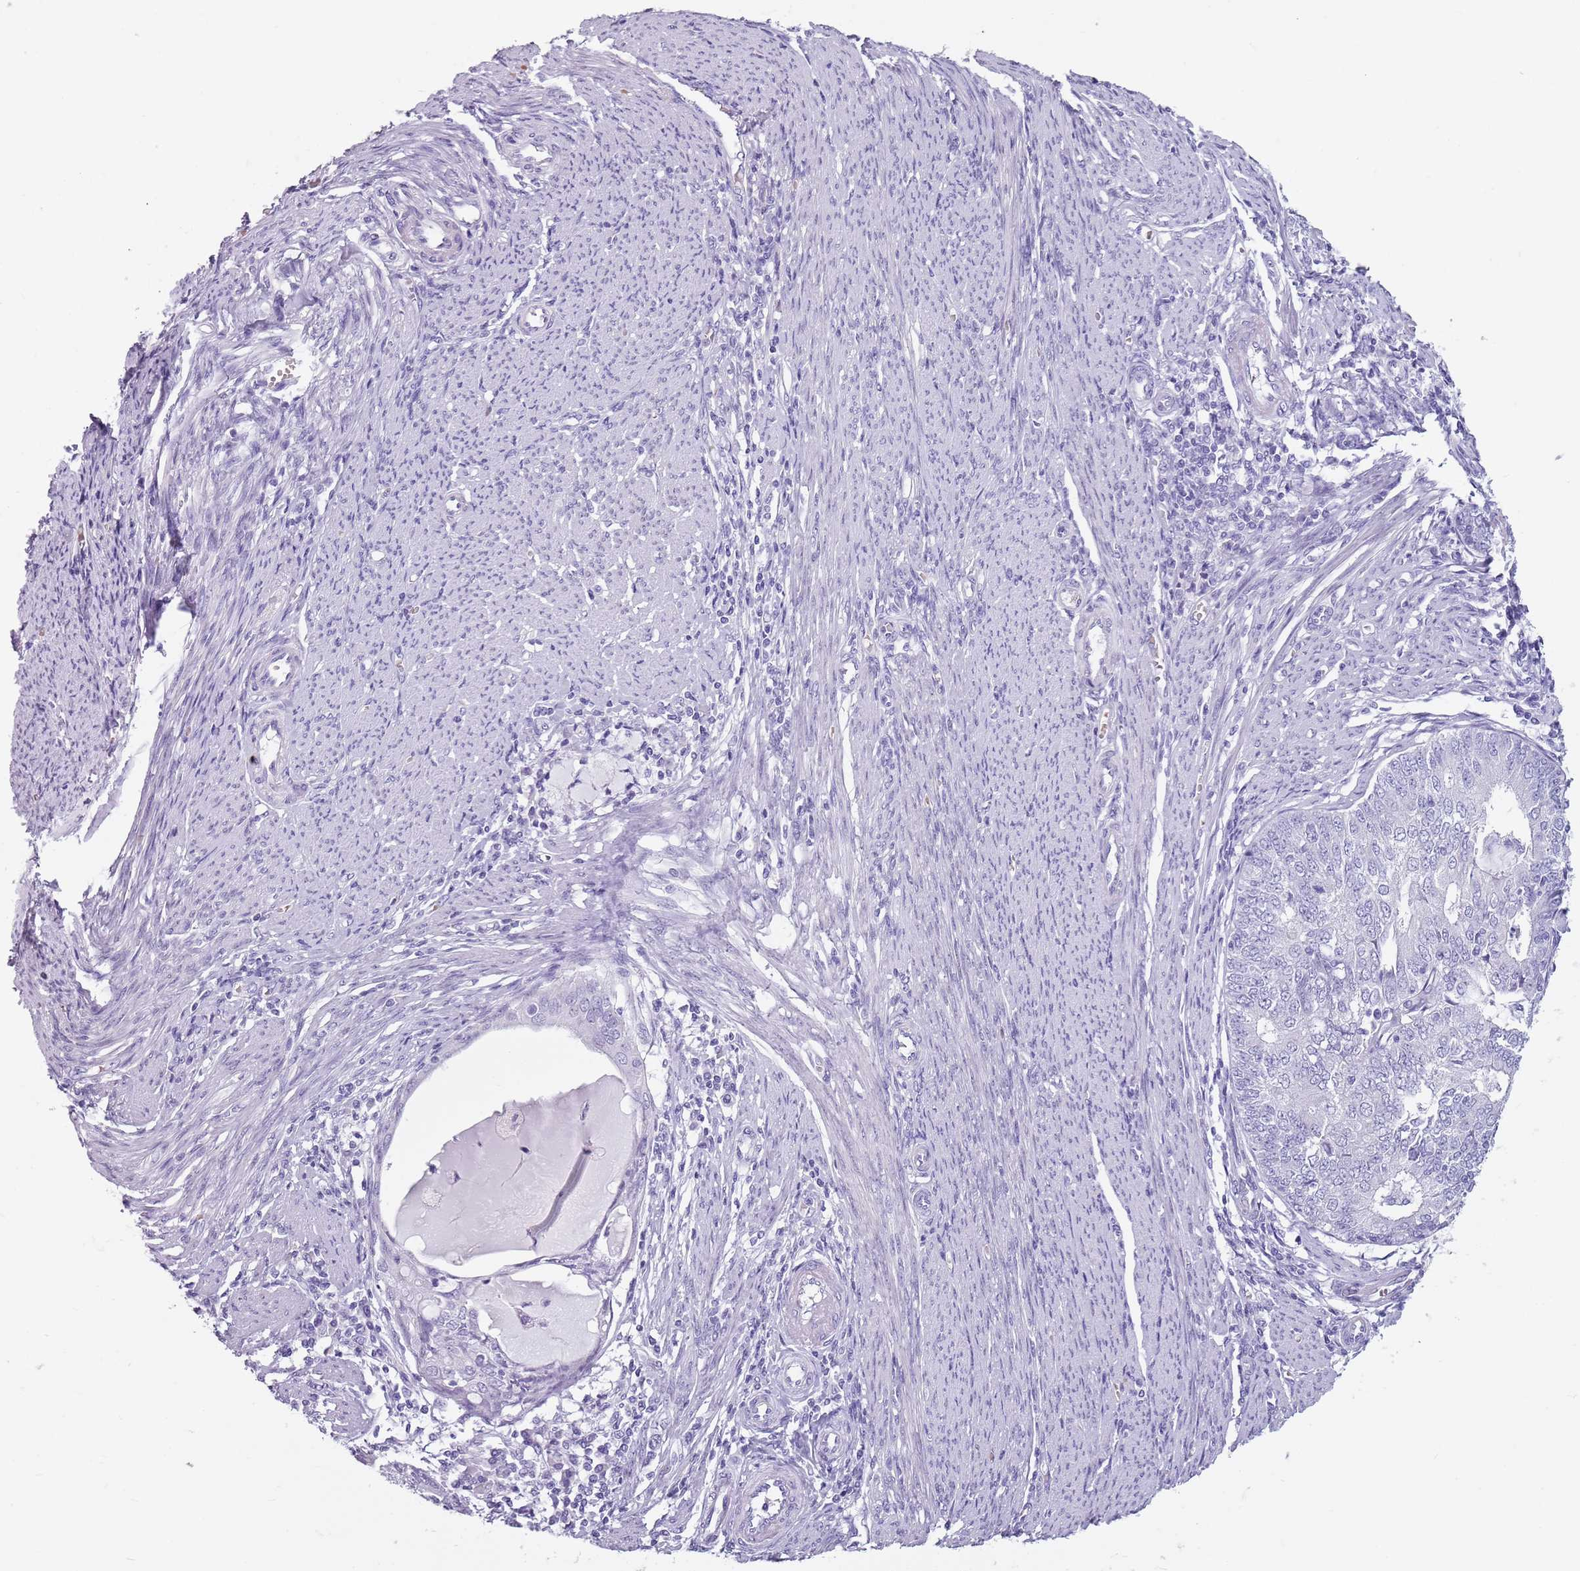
{"staining": {"intensity": "negative", "quantity": "none", "location": "none"}, "tissue": "endometrial cancer", "cell_type": "Tumor cells", "image_type": "cancer", "snomed": [{"axis": "morphology", "description": "Adenocarcinoma, NOS"}, {"axis": "topography", "description": "Endometrium"}], "caption": "A high-resolution image shows immunohistochemistry staining of adenocarcinoma (endometrial), which reveals no significant expression in tumor cells.", "gene": "SPESP1", "patient": {"sex": "female", "age": 57}}